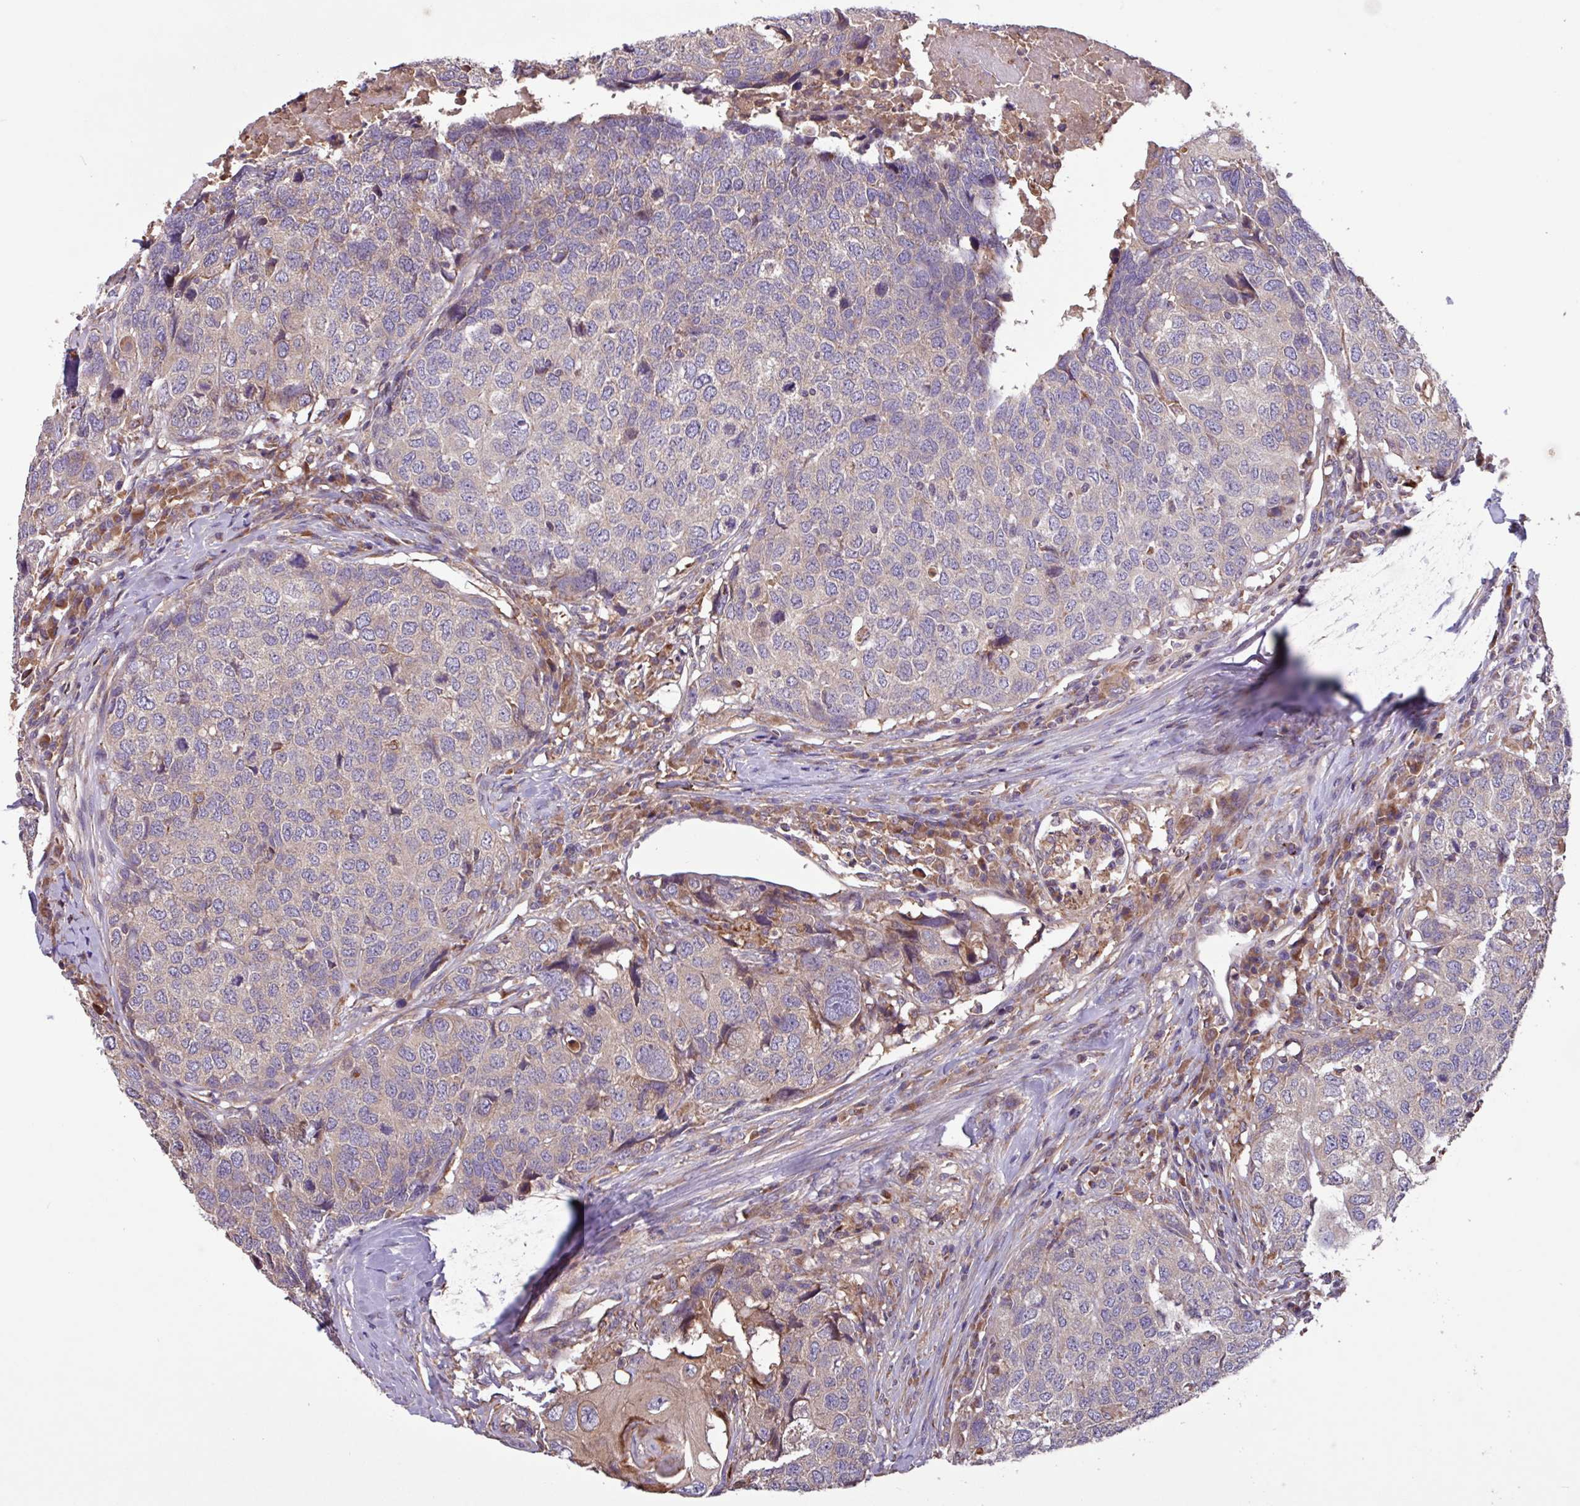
{"staining": {"intensity": "negative", "quantity": "none", "location": "none"}, "tissue": "head and neck cancer", "cell_type": "Tumor cells", "image_type": "cancer", "snomed": [{"axis": "morphology", "description": "Squamous cell carcinoma, NOS"}, {"axis": "topography", "description": "Head-Neck"}], "caption": "Protein analysis of squamous cell carcinoma (head and neck) demonstrates no significant positivity in tumor cells.", "gene": "PTPRQ", "patient": {"sex": "male", "age": 66}}